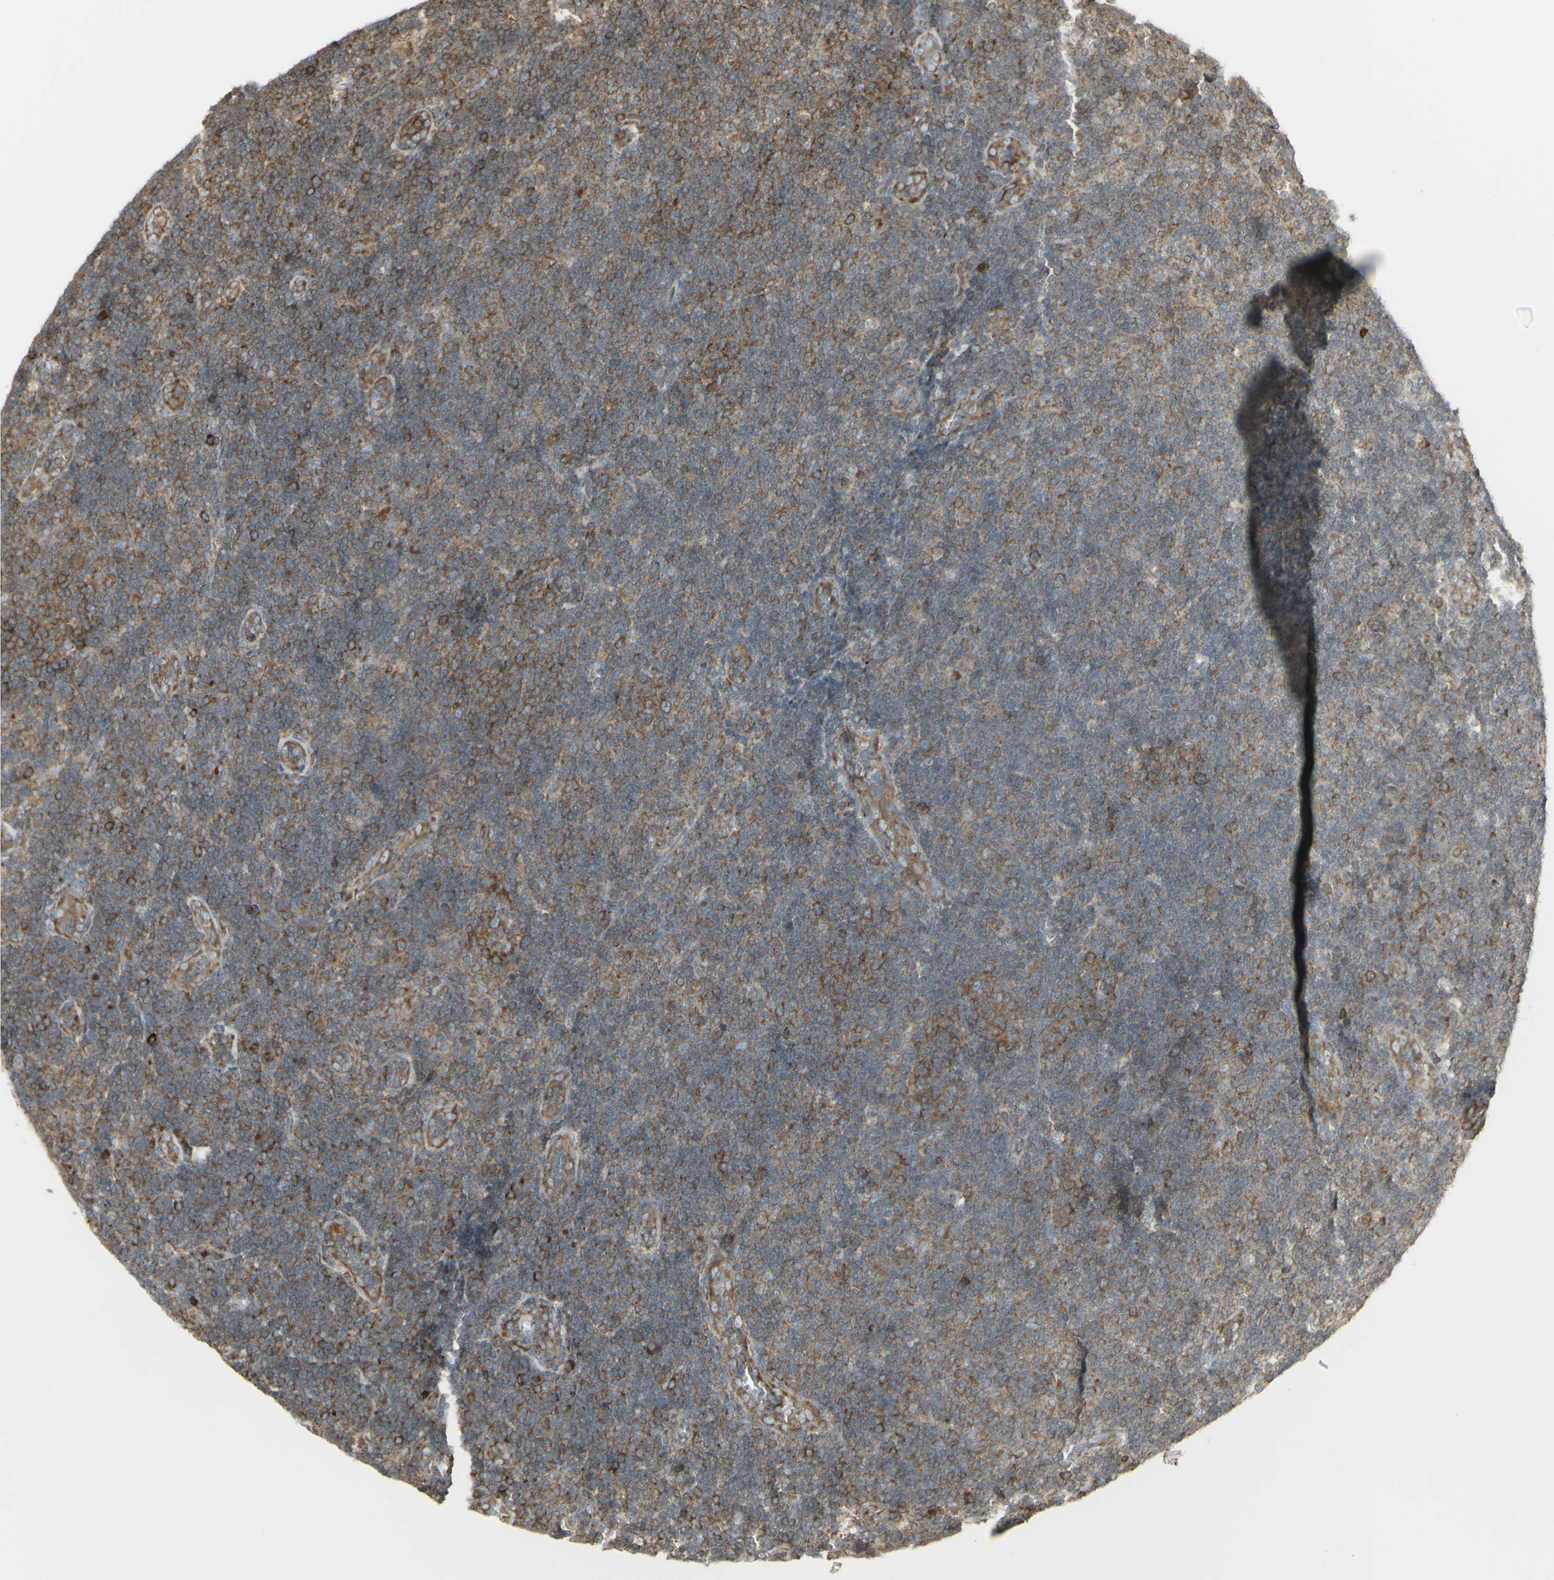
{"staining": {"intensity": "moderate", "quantity": "25%-75%", "location": "cytoplasmic/membranous"}, "tissue": "lymphoma", "cell_type": "Tumor cells", "image_type": "cancer", "snomed": [{"axis": "morphology", "description": "Malignant lymphoma, non-Hodgkin's type, Low grade"}, {"axis": "topography", "description": "Lymph node"}], "caption": "Malignant lymphoma, non-Hodgkin's type (low-grade) stained with a brown dye shows moderate cytoplasmic/membranous positive staining in approximately 25%-75% of tumor cells.", "gene": "FKBP3", "patient": {"sex": "male", "age": 83}}